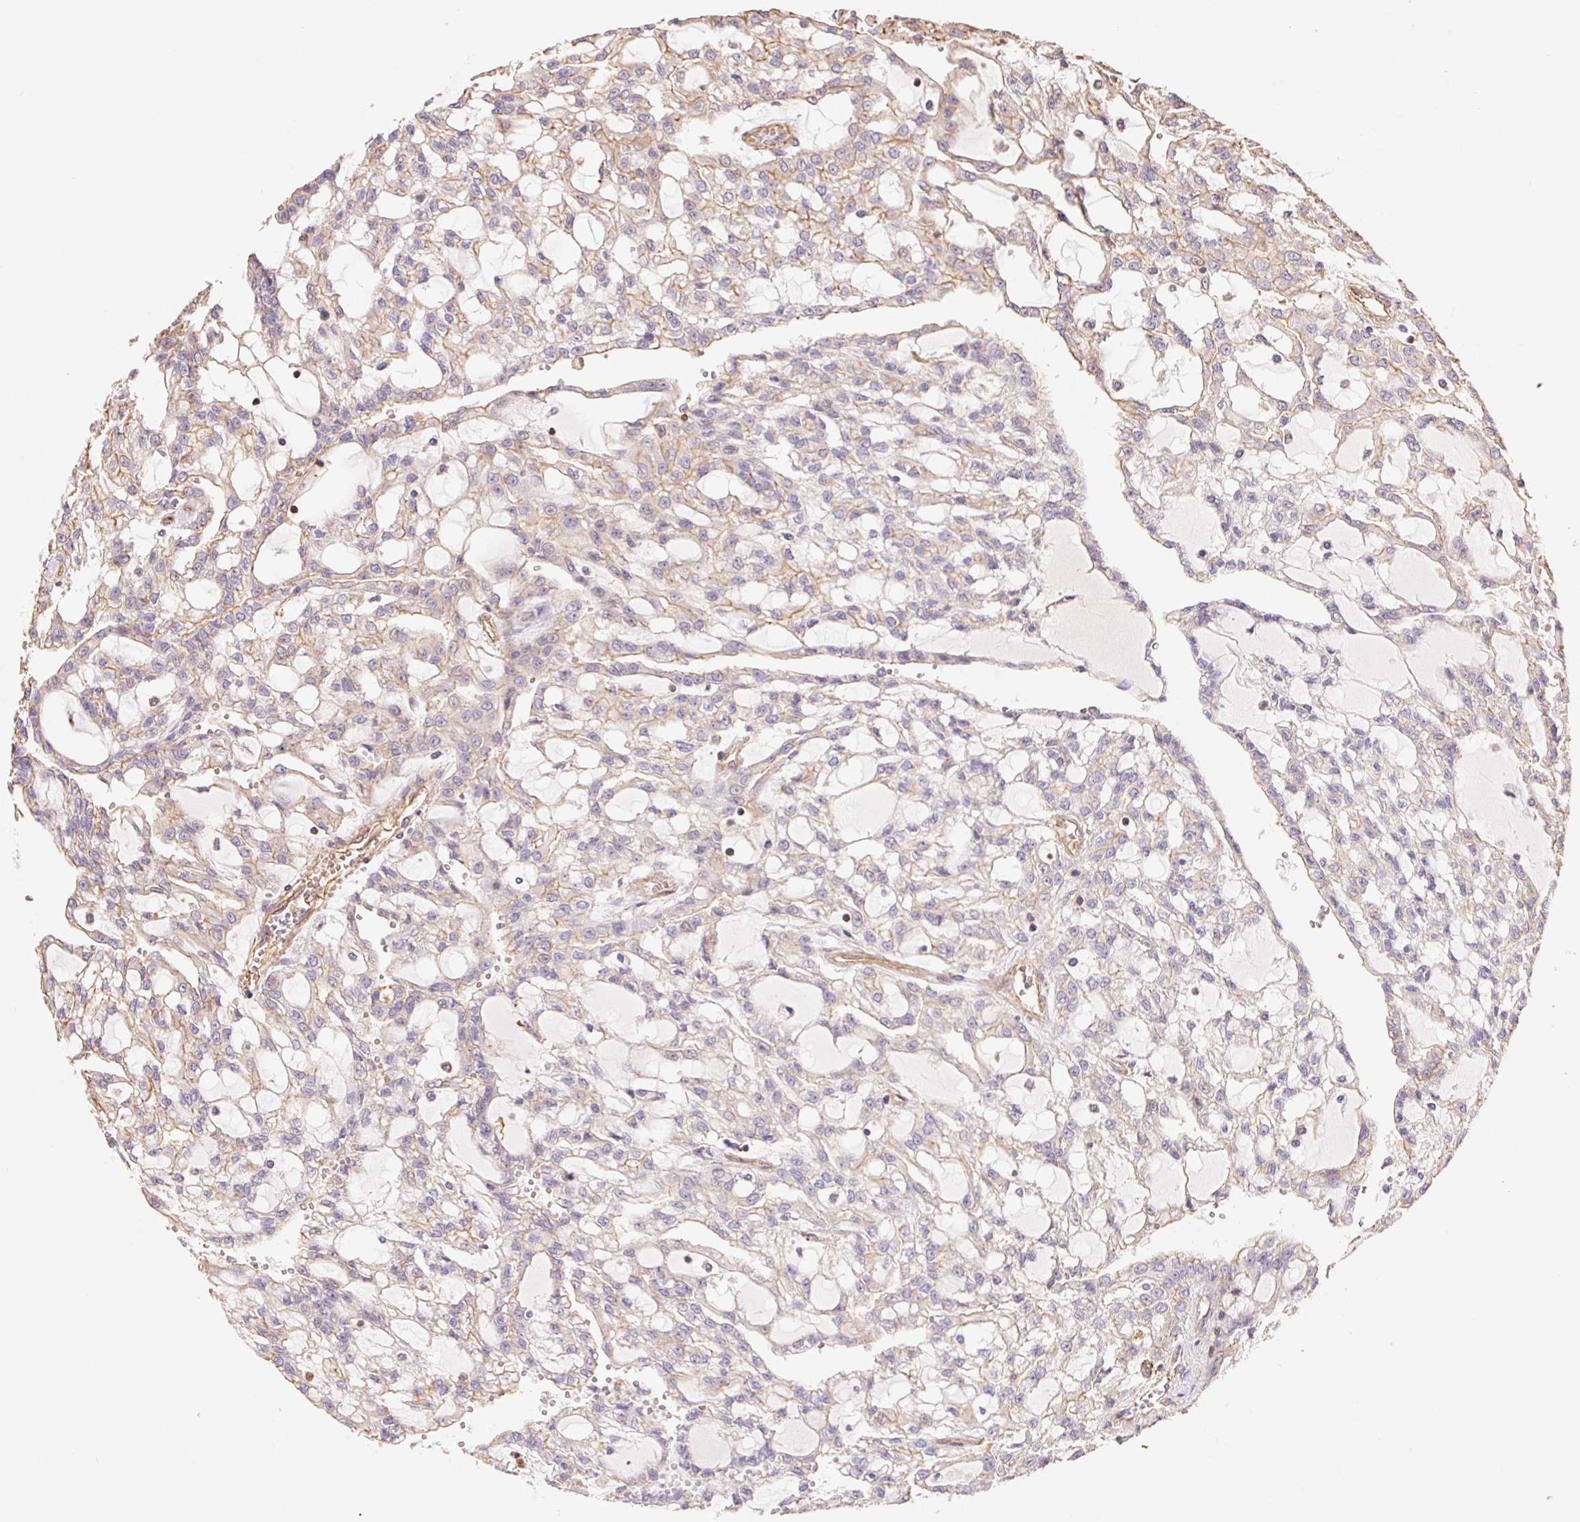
{"staining": {"intensity": "weak", "quantity": "<25%", "location": "cytoplasmic/membranous"}, "tissue": "renal cancer", "cell_type": "Tumor cells", "image_type": "cancer", "snomed": [{"axis": "morphology", "description": "Adenocarcinoma, NOS"}, {"axis": "topography", "description": "Kidney"}], "caption": "Renal adenocarcinoma was stained to show a protein in brown. There is no significant staining in tumor cells. The staining is performed using DAB (3,3'-diaminobenzidine) brown chromogen with nuclei counter-stained in using hematoxylin.", "gene": "FRAS1", "patient": {"sex": "male", "age": 63}}